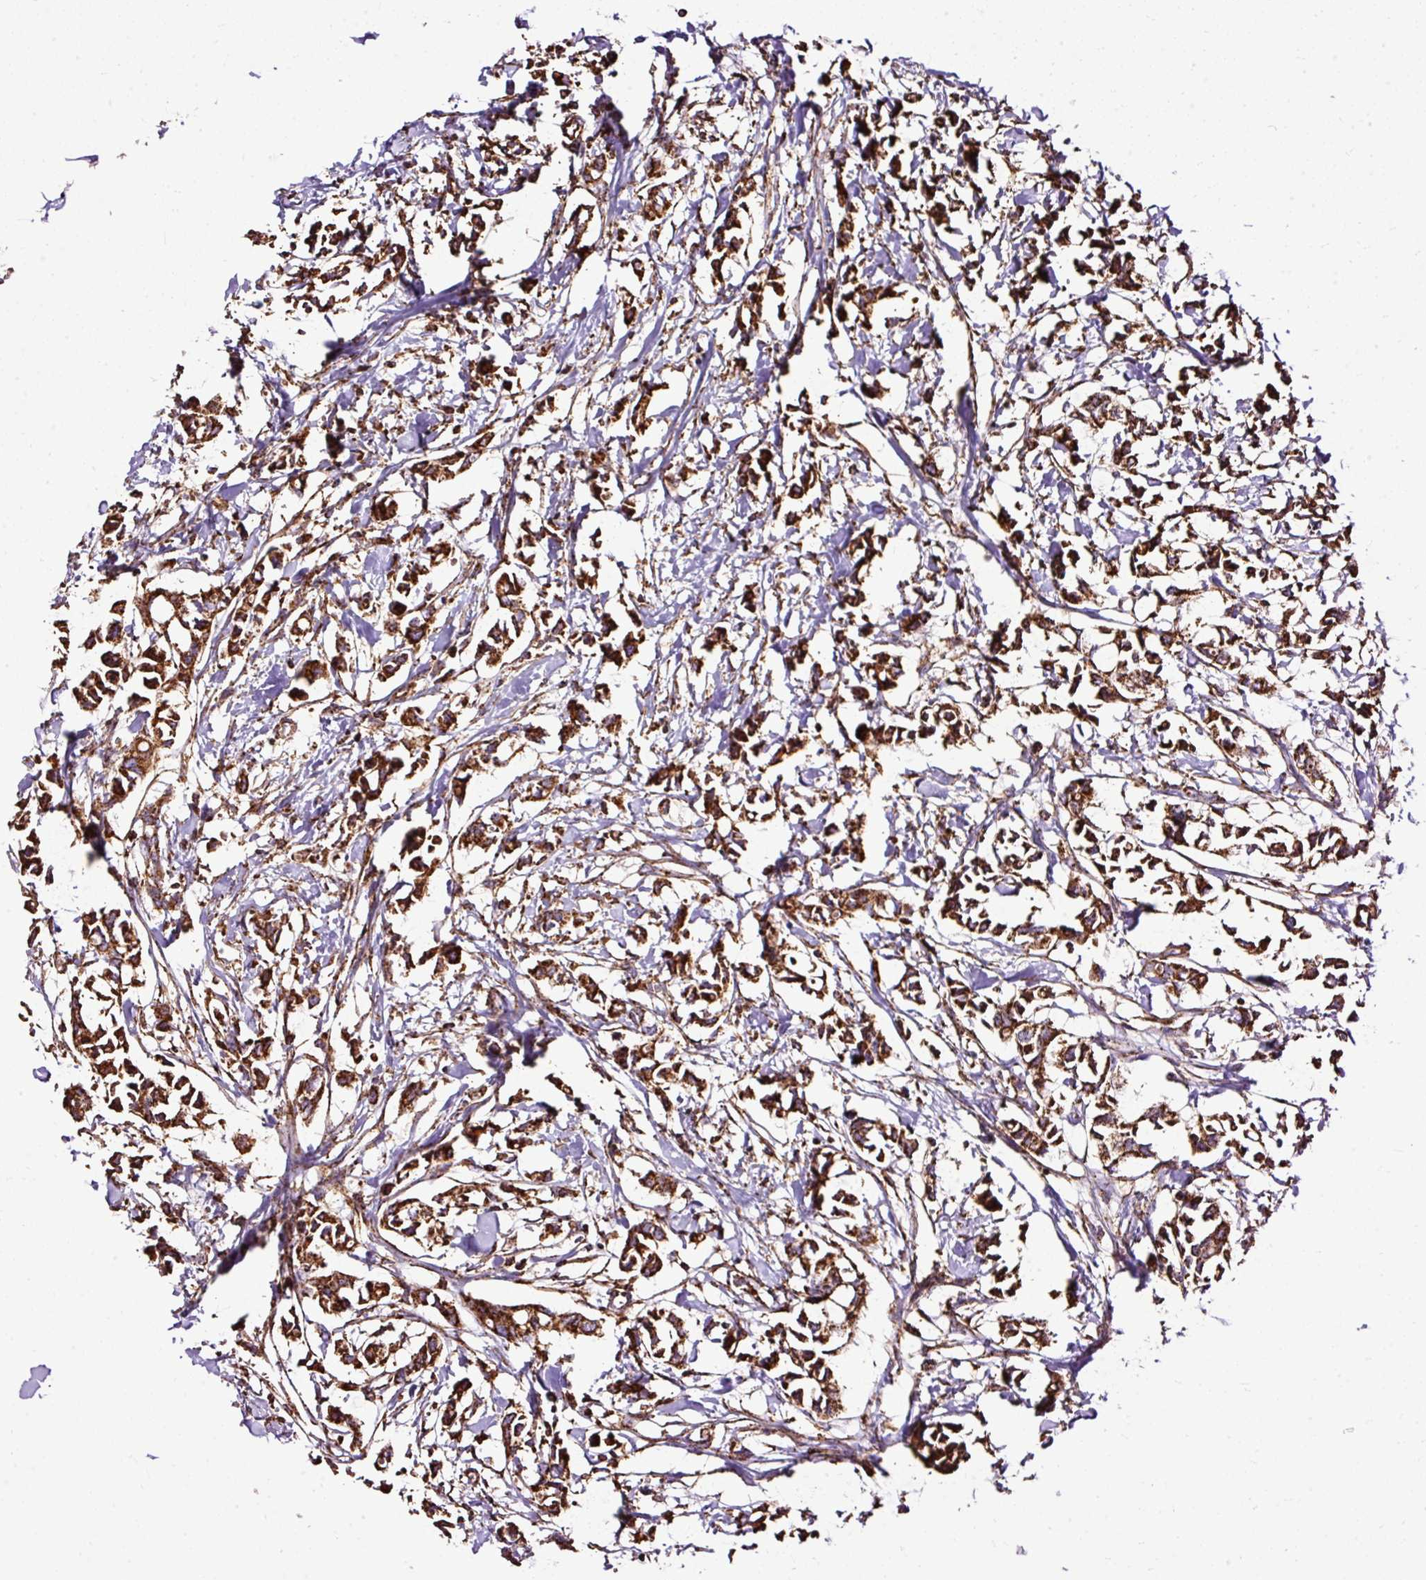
{"staining": {"intensity": "strong", "quantity": ">75%", "location": "cytoplasmic/membranous"}, "tissue": "breast cancer", "cell_type": "Tumor cells", "image_type": "cancer", "snomed": [{"axis": "morphology", "description": "Duct carcinoma"}, {"axis": "topography", "description": "Breast"}], "caption": "Breast cancer (infiltrating ductal carcinoma) tissue demonstrates strong cytoplasmic/membranous staining in approximately >75% of tumor cells, visualized by immunohistochemistry.", "gene": "KLHL11", "patient": {"sex": "female", "age": 41}}